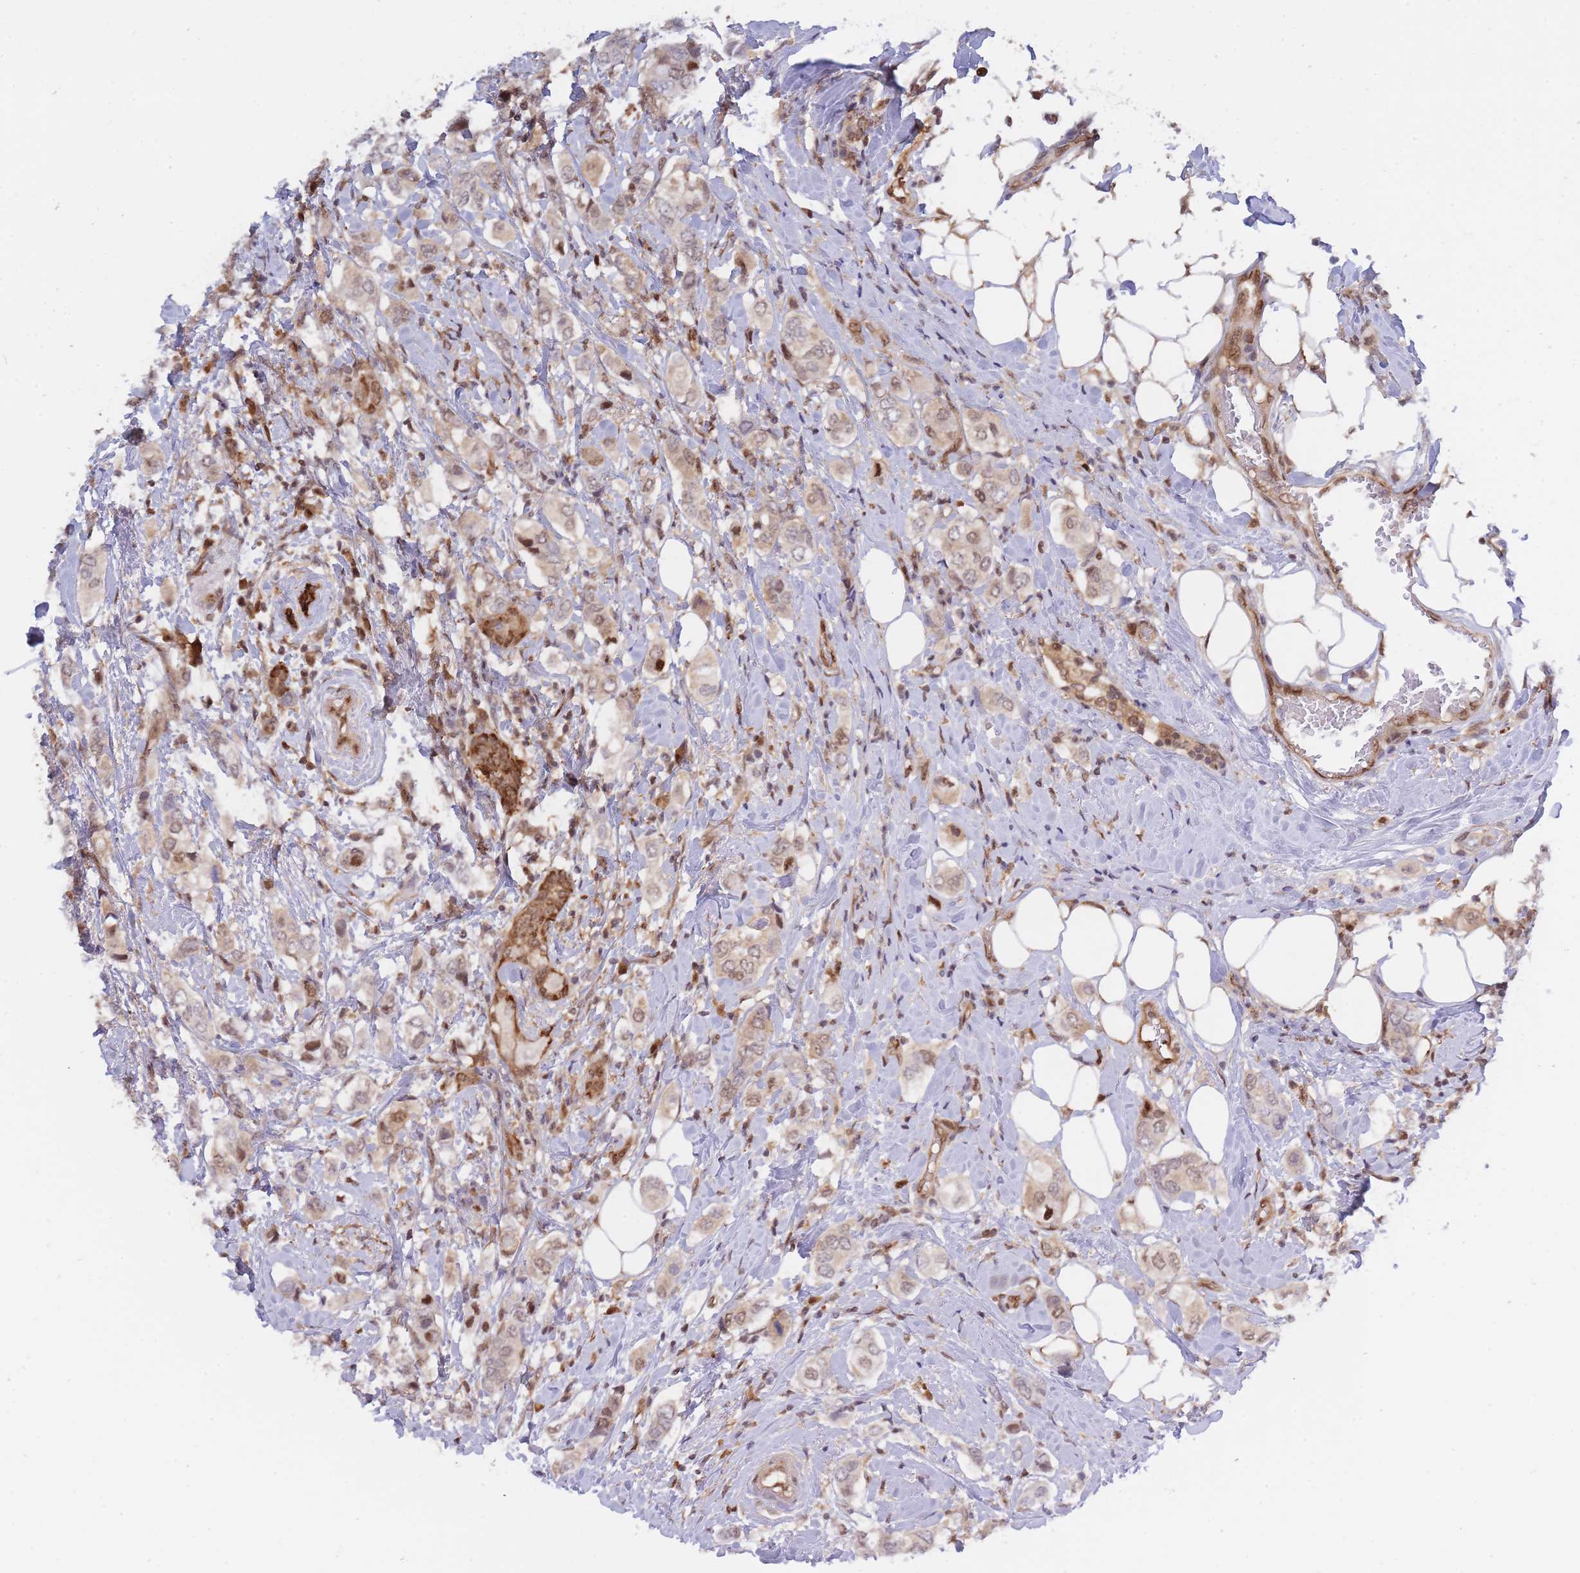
{"staining": {"intensity": "moderate", "quantity": "25%-75%", "location": "nuclear"}, "tissue": "breast cancer", "cell_type": "Tumor cells", "image_type": "cancer", "snomed": [{"axis": "morphology", "description": "Lobular carcinoma"}, {"axis": "topography", "description": "Breast"}], "caption": "A high-resolution micrograph shows immunohistochemistry (IHC) staining of breast cancer, which reveals moderate nuclear expression in approximately 25%-75% of tumor cells.", "gene": "NSFL1C", "patient": {"sex": "female", "age": 51}}